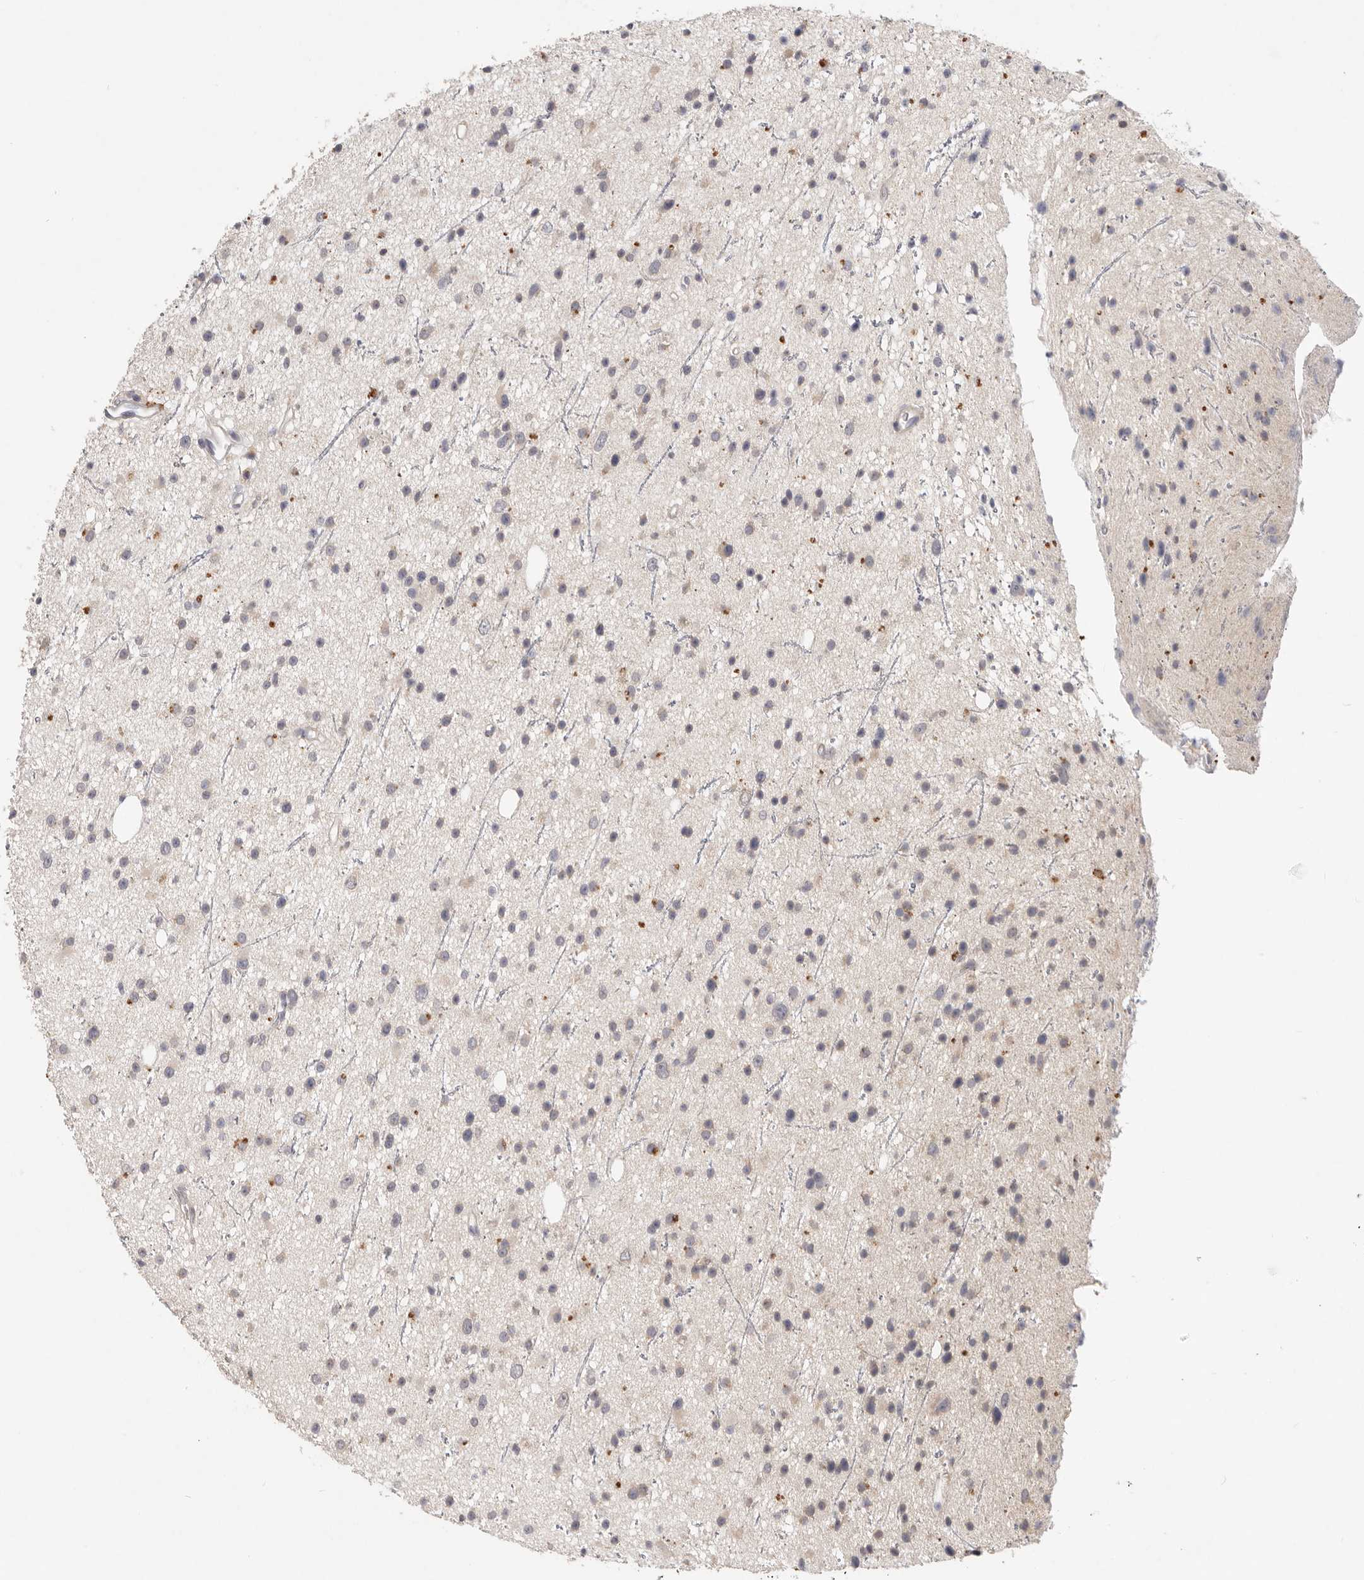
{"staining": {"intensity": "weak", "quantity": "<25%", "location": "cytoplasmic/membranous"}, "tissue": "glioma", "cell_type": "Tumor cells", "image_type": "cancer", "snomed": [{"axis": "morphology", "description": "Glioma, malignant, Low grade"}, {"axis": "topography", "description": "Cerebral cortex"}], "caption": "This is an IHC histopathology image of malignant glioma (low-grade). There is no expression in tumor cells.", "gene": "WDR77", "patient": {"sex": "female", "age": 39}}